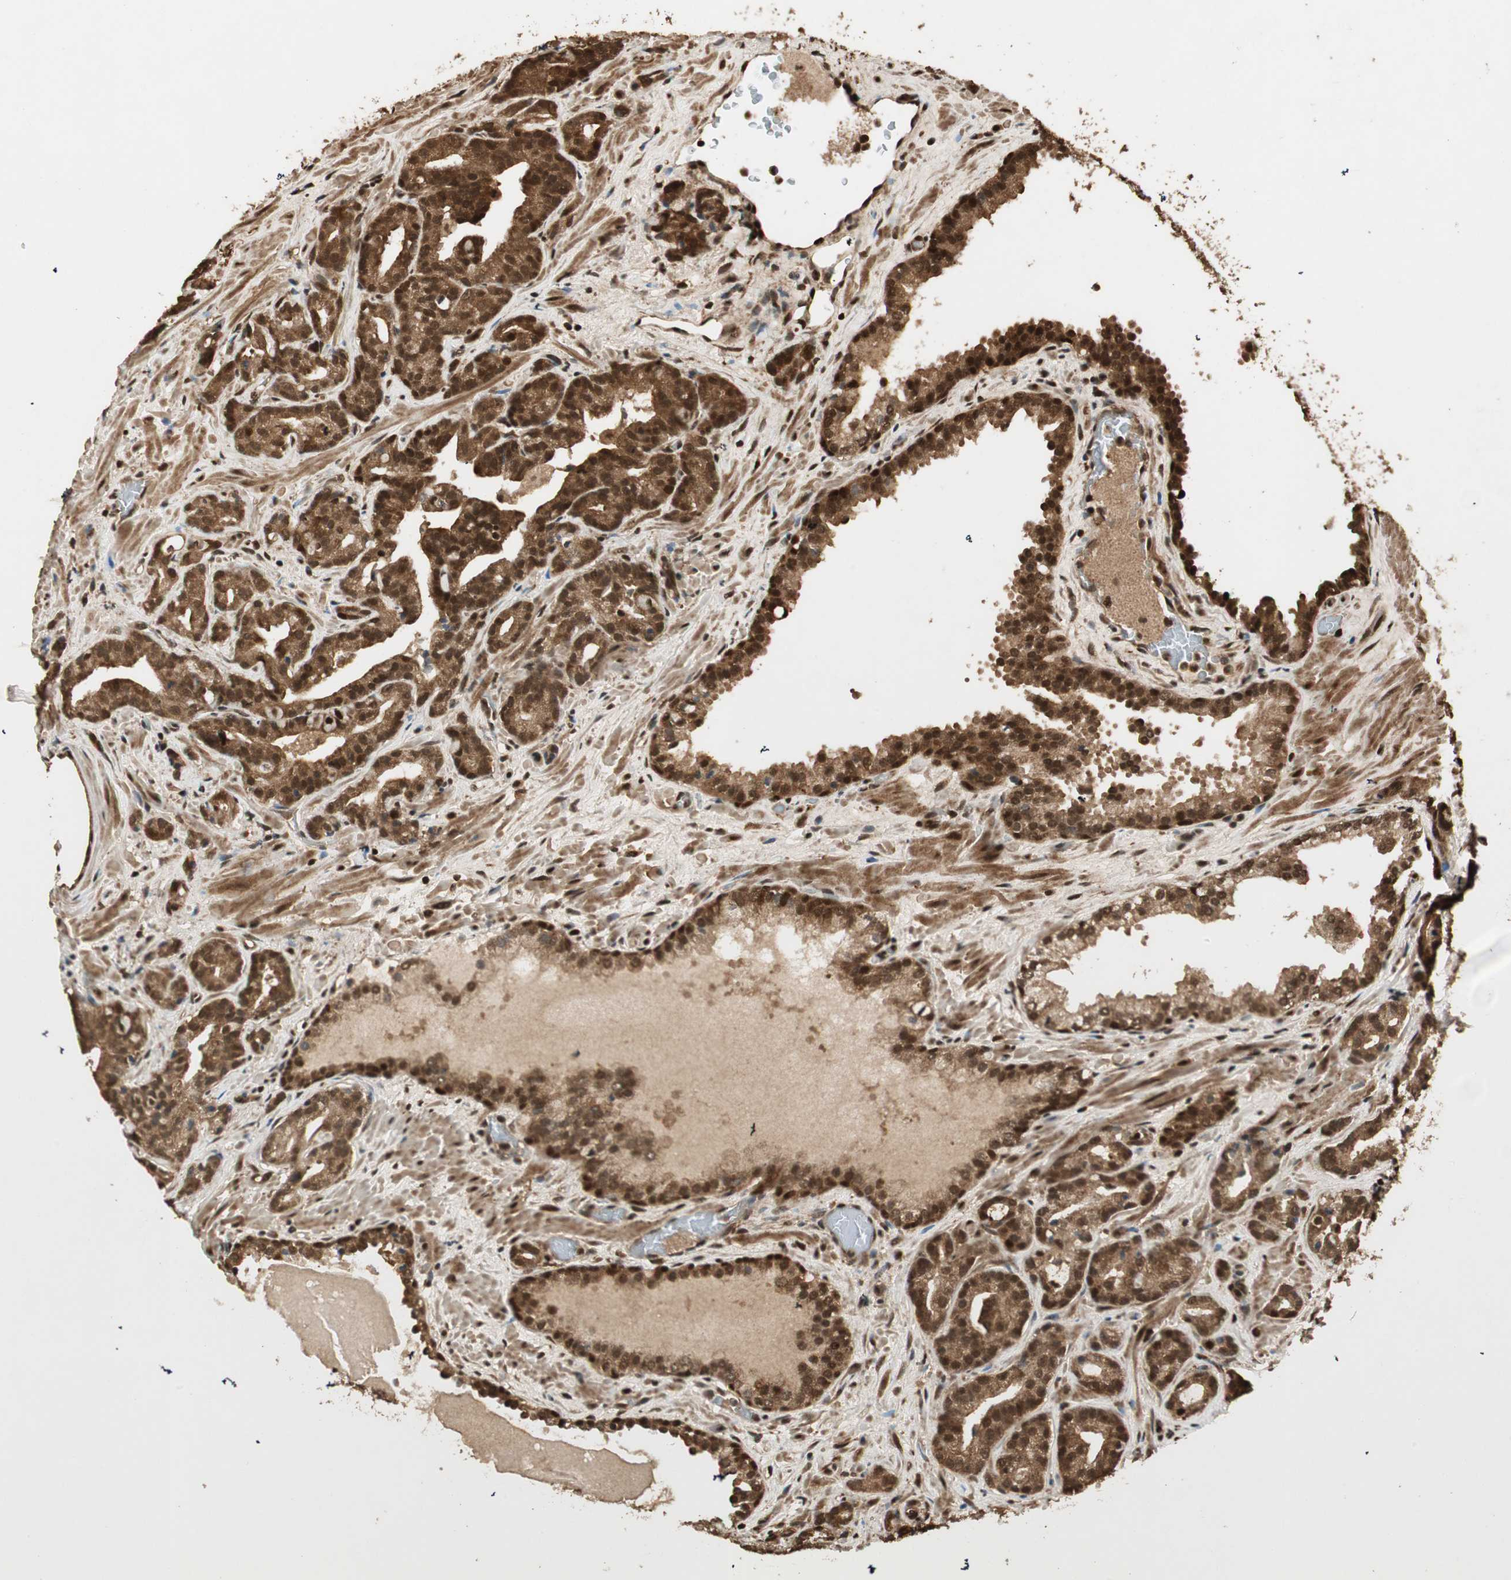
{"staining": {"intensity": "strong", "quantity": ">75%", "location": "cytoplasmic/membranous,nuclear"}, "tissue": "prostate cancer", "cell_type": "Tumor cells", "image_type": "cancer", "snomed": [{"axis": "morphology", "description": "Adenocarcinoma, Low grade"}, {"axis": "topography", "description": "Prostate"}], "caption": "High-power microscopy captured an IHC histopathology image of prostate cancer (adenocarcinoma (low-grade)), revealing strong cytoplasmic/membranous and nuclear staining in approximately >75% of tumor cells.", "gene": "RPA3", "patient": {"sex": "male", "age": 63}}